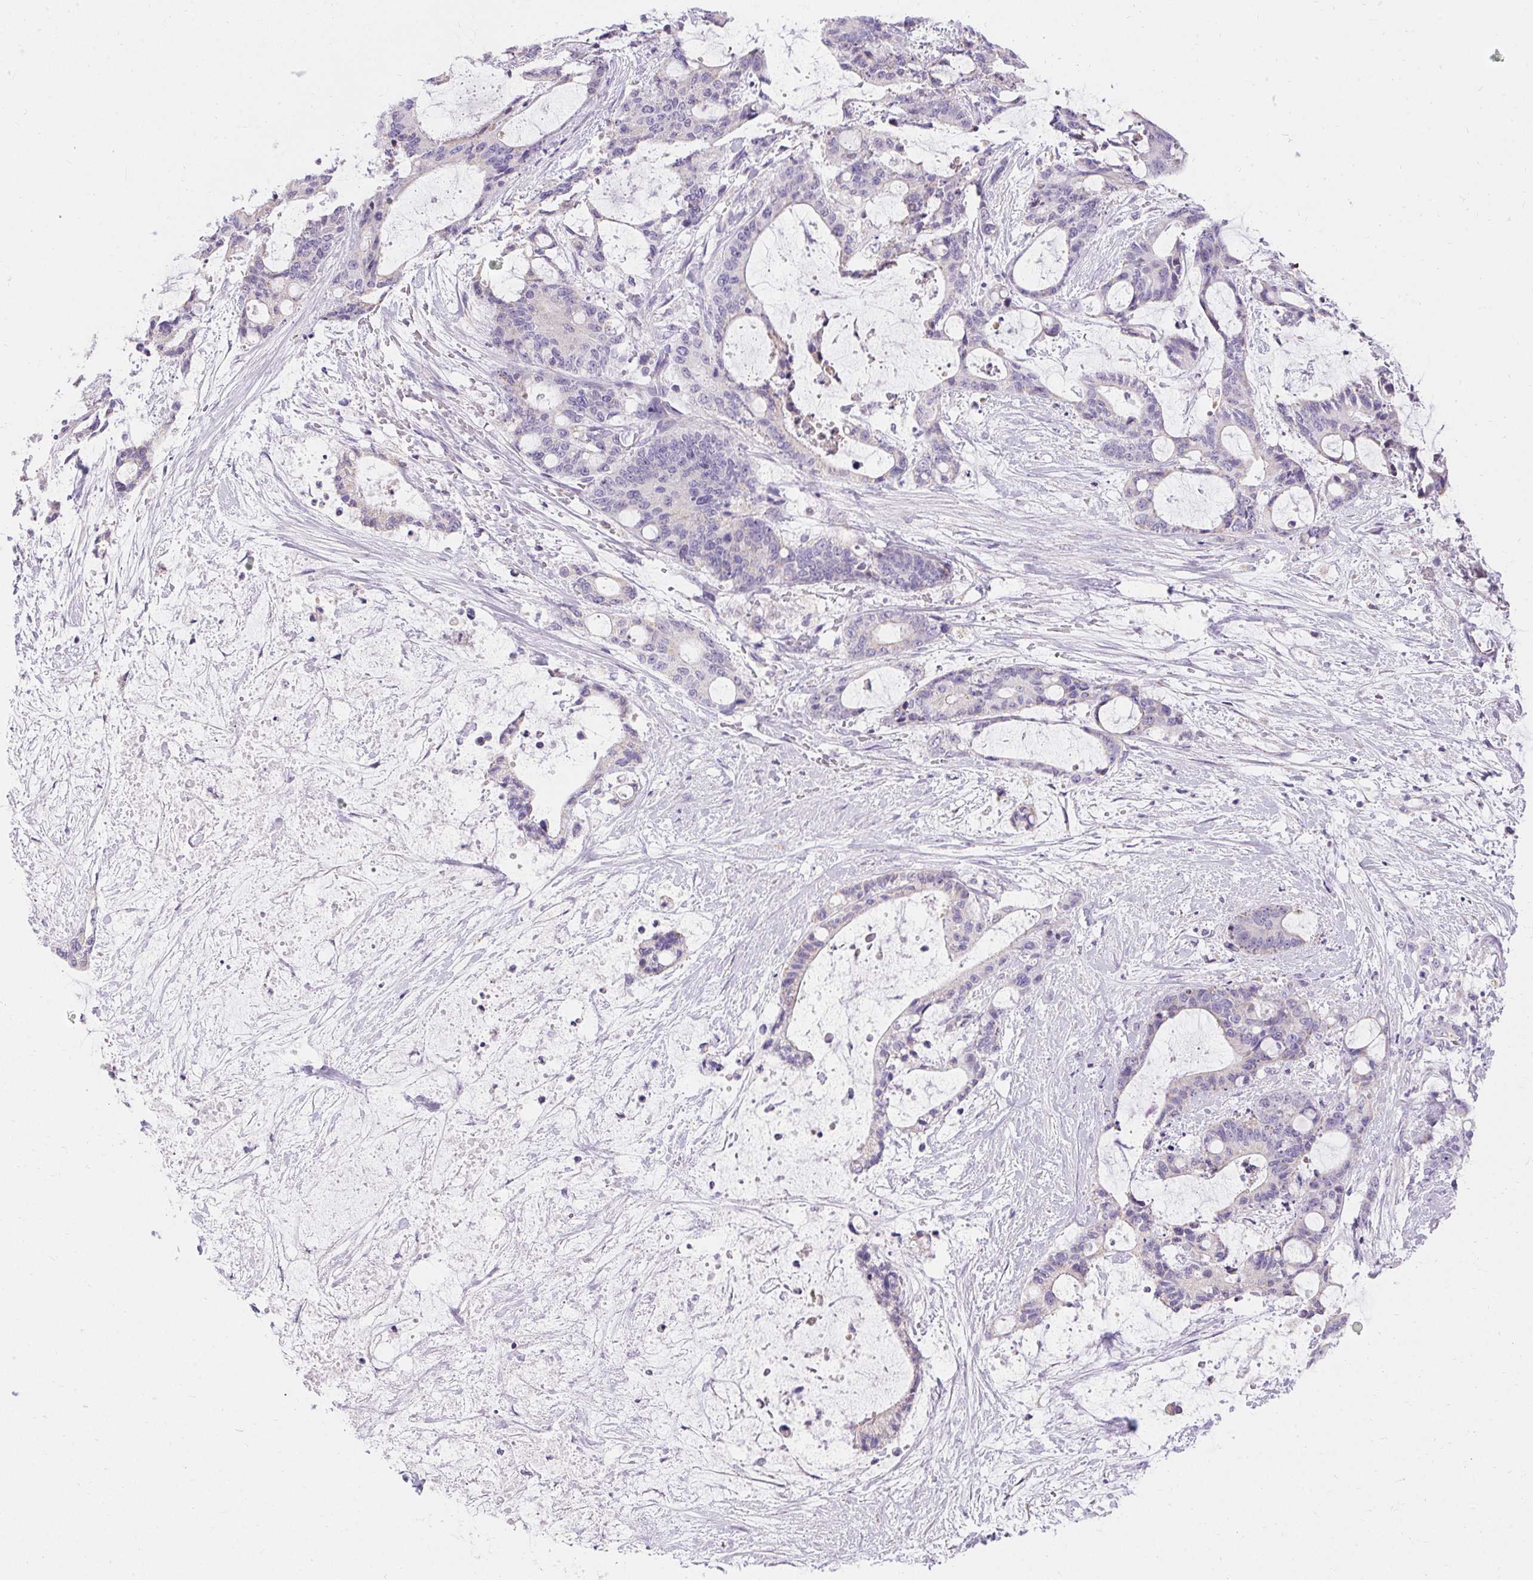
{"staining": {"intensity": "negative", "quantity": "none", "location": "none"}, "tissue": "liver cancer", "cell_type": "Tumor cells", "image_type": "cancer", "snomed": [{"axis": "morphology", "description": "Normal tissue, NOS"}, {"axis": "morphology", "description": "Cholangiocarcinoma"}, {"axis": "topography", "description": "Liver"}, {"axis": "topography", "description": "Peripheral nerve tissue"}], "caption": "The immunohistochemistry photomicrograph has no significant positivity in tumor cells of liver cholangiocarcinoma tissue.", "gene": "ASGR2", "patient": {"sex": "female", "age": 73}}